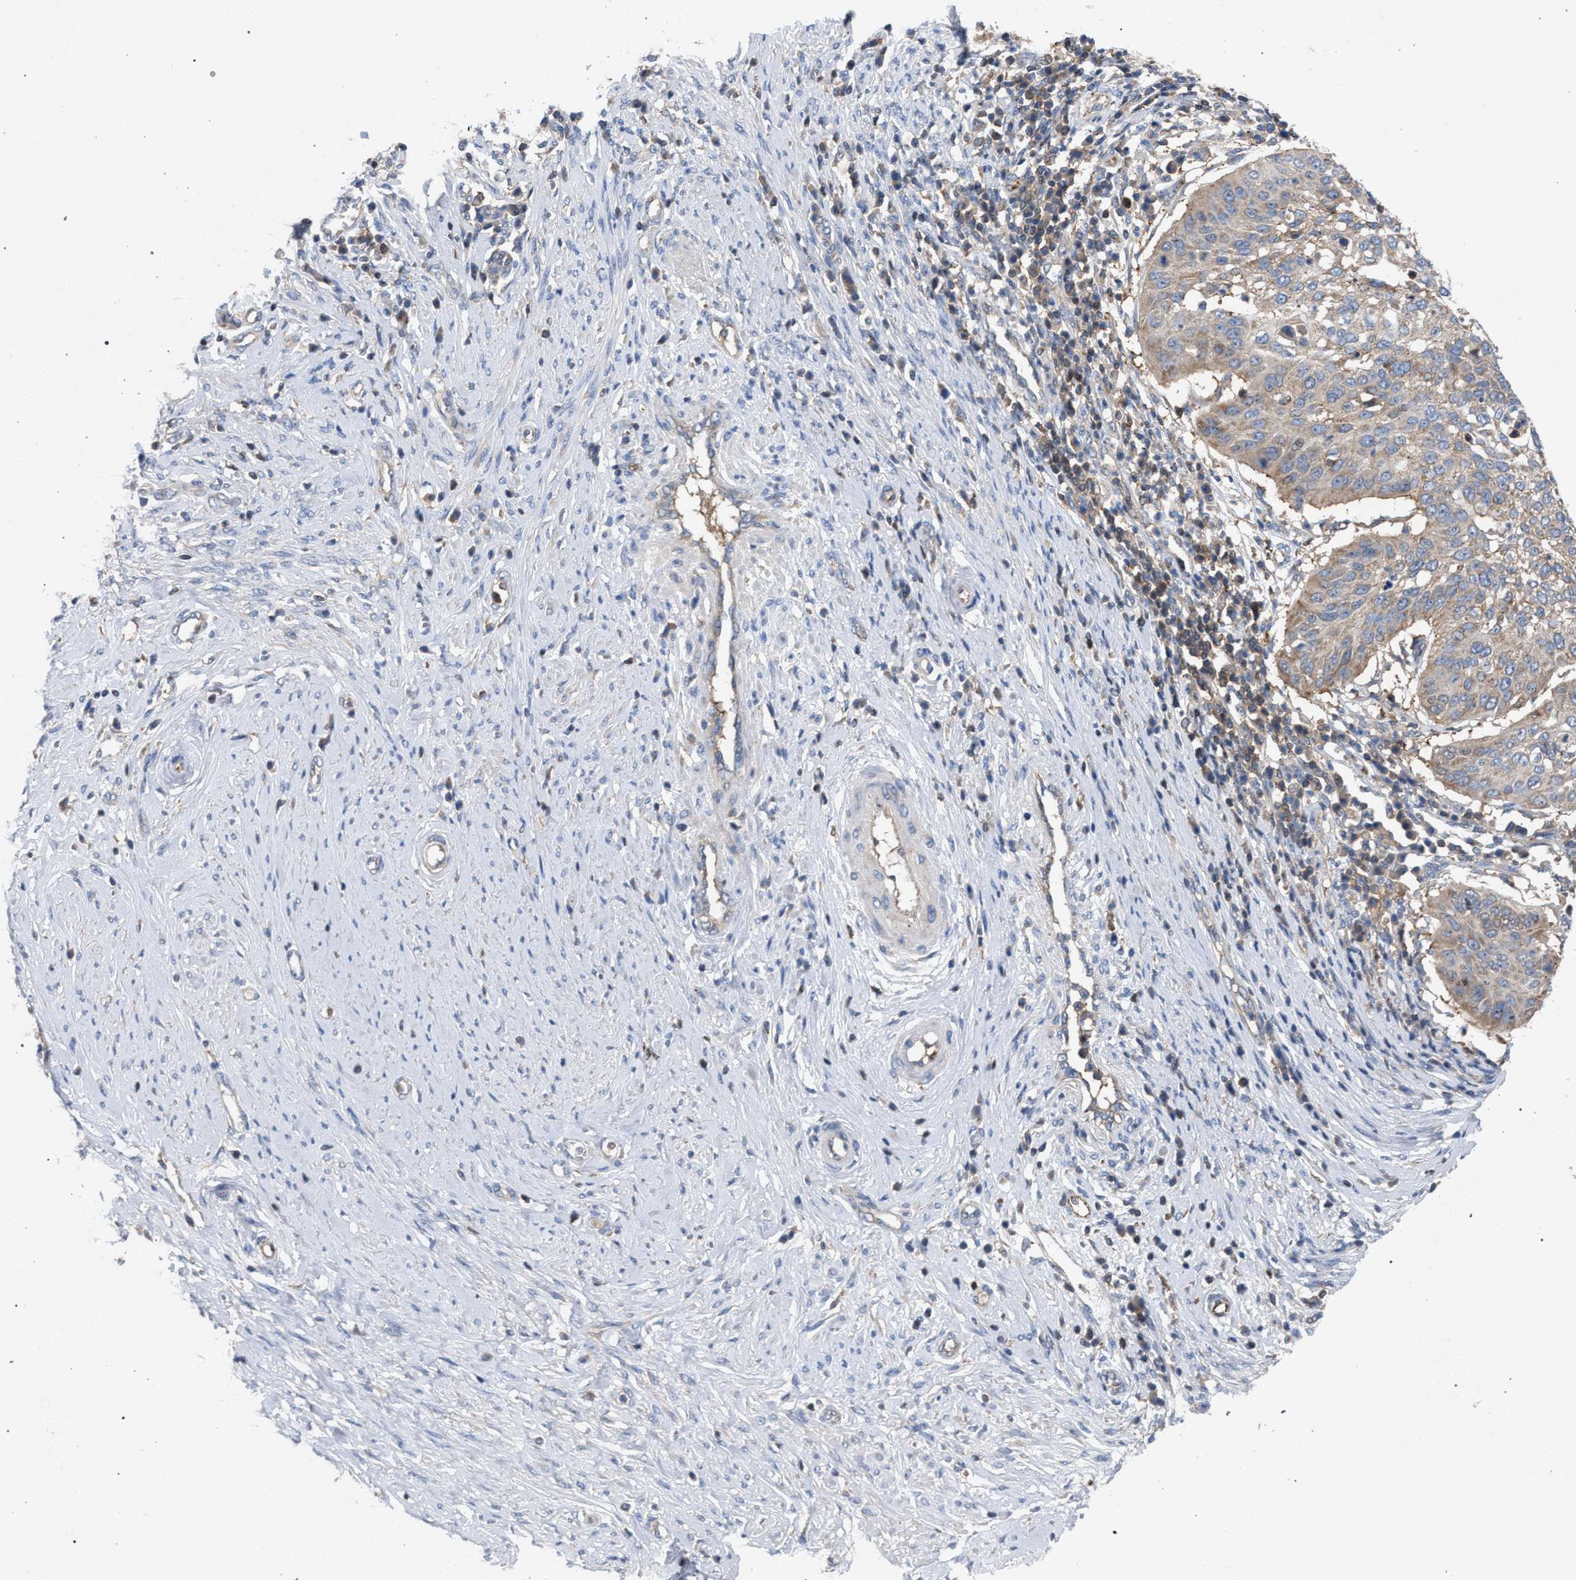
{"staining": {"intensity": "weak", "quantity": "<25%", "location": "cytoplasmic/membranous"}, "tissue": "cervical cancer", "cell_type": "Tumor cells", "image_type": "cancer", "snomed": [{"axis": "morphology", "description": "Normal tissue, NOS"}, {"axis": "morphology", "description": "Squamous cell carcinoma, NOS"}, {"axis": "topography", "description": "Cervix"}], "caption": "Immunohistochemistry (IHC) photomicrograph of squamous cell carcinoma (cervical) stained for a protein (brown), which demonstrates no staining in tumor cells.", "gene": "VPS13A", "patient": {"sex": "female", "age": 39}}